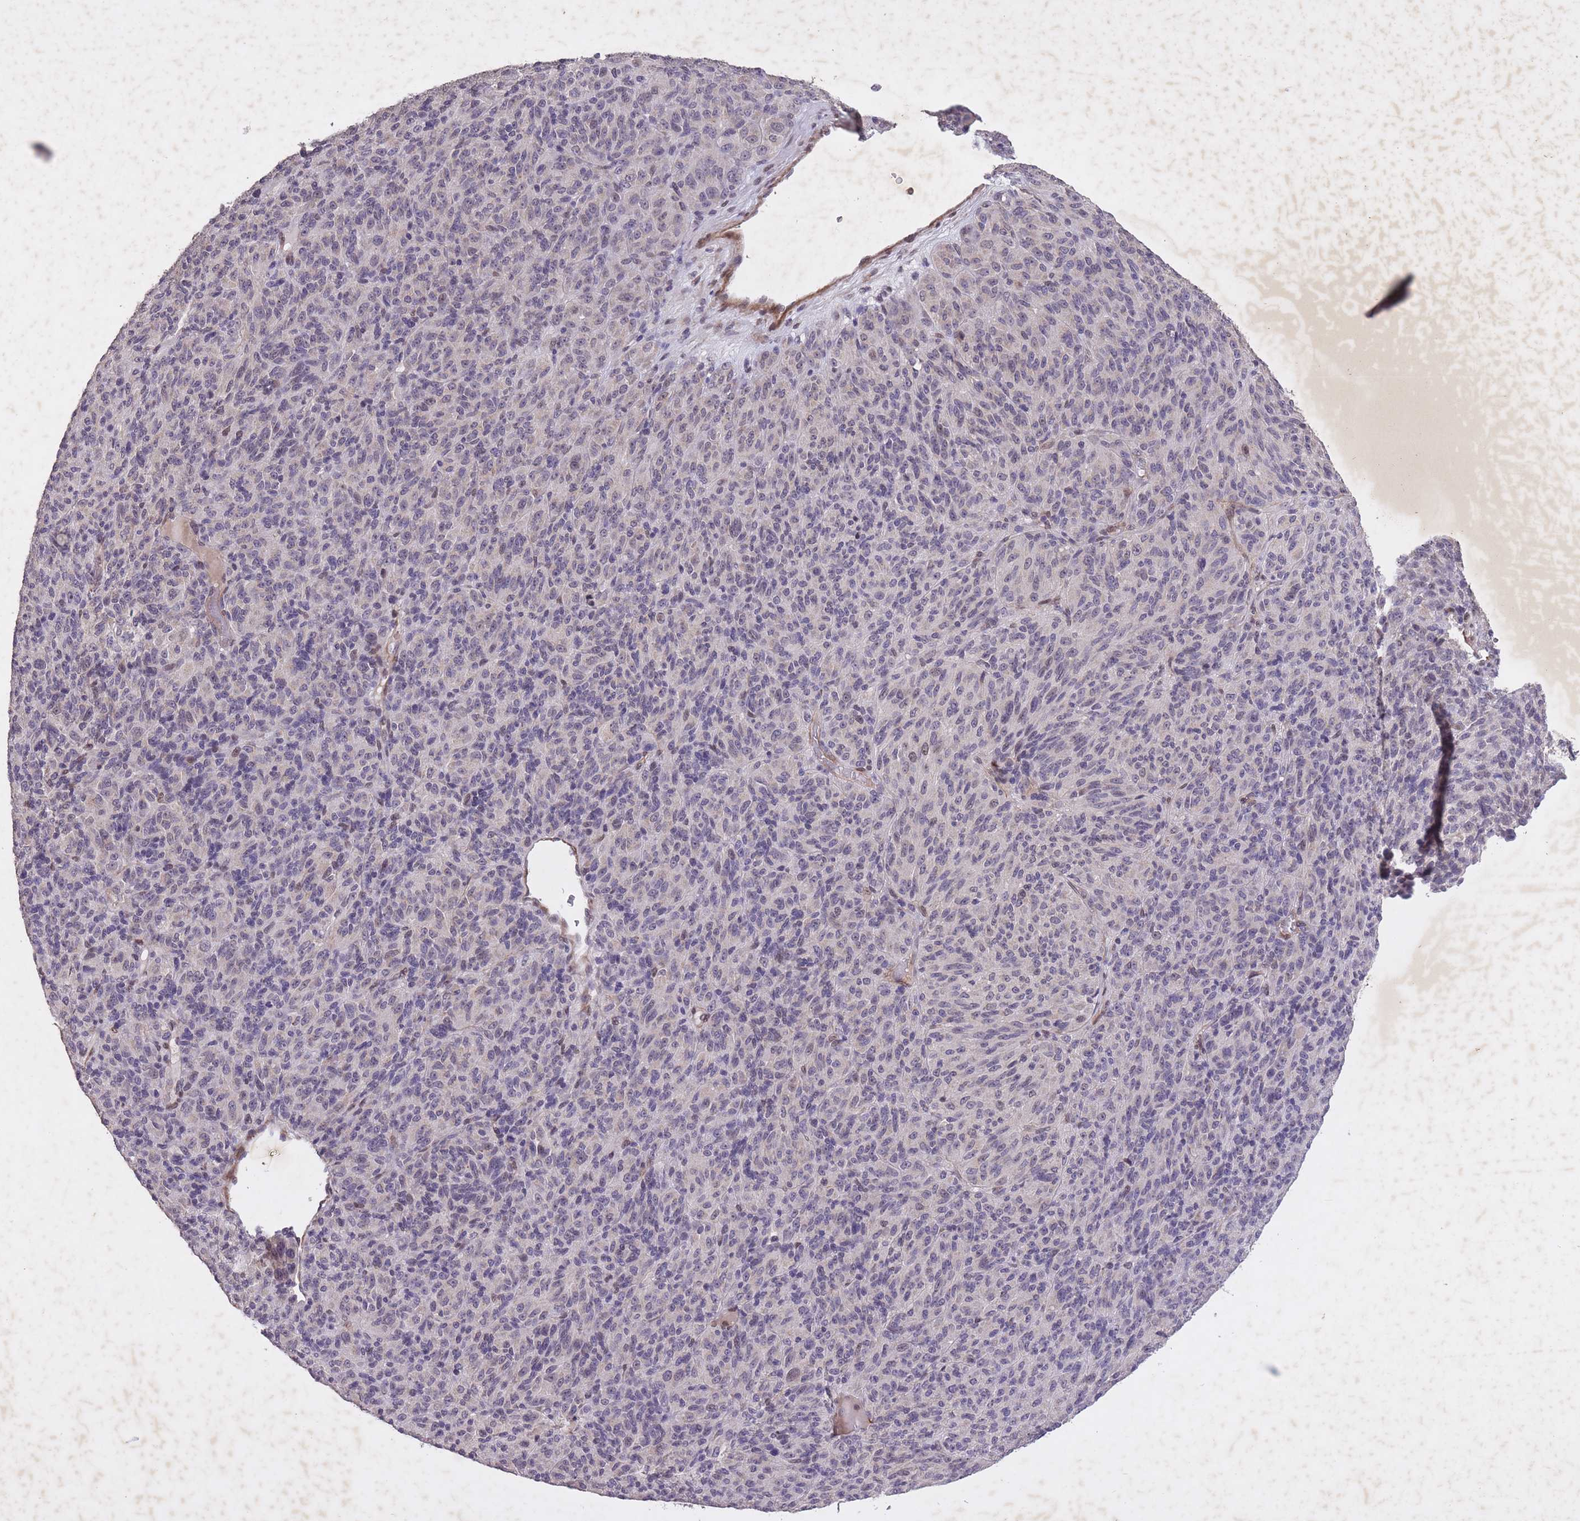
{"staining": {"intensity": "negative", "quantity": "none", "location": "none"}, "tissue": "melanoma", "cell_type": "Tumor cells", "image_type": "cancer", "snomed": [{"axis": "morphology", "description": "Malignant melanoma, Metastatic site"}, {"axis": "topography", "description": "Brain"}], "caption": "Immunohistochemistry of malignant melanoma (metastatic site) shows no expression in tumor cells.", "gene": "CBX6", "patient": {"sex": "female", "age": 56}}